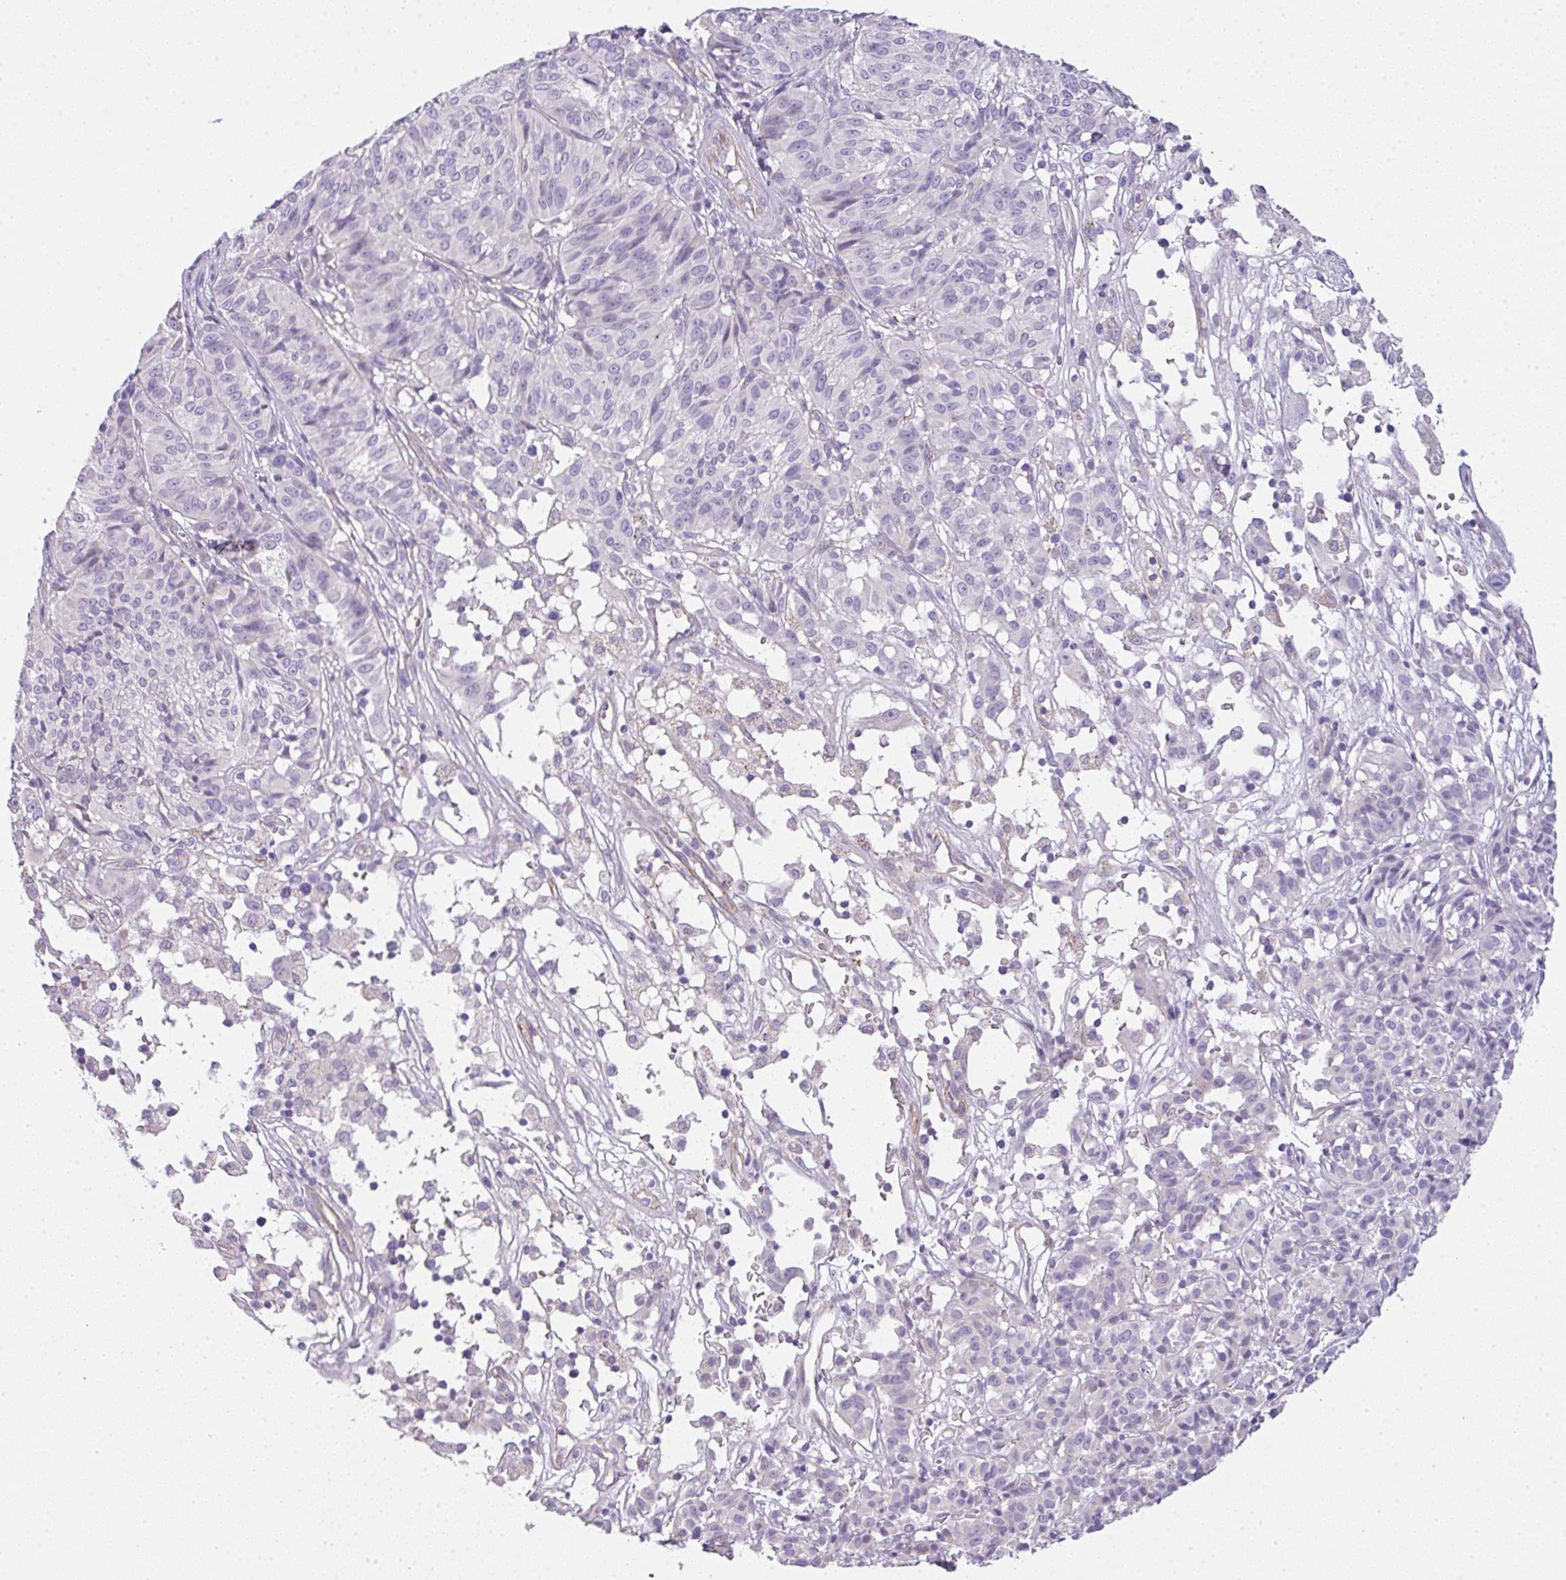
{"staining": {"intensity": "negative", "quantity": "none", "location": "none"}, "tissue": "melanoma", "cell_type": "Tumor cells", "image_type": "cancer", "snomed": [{"axis": "morphology", "description": "Malignant melanoma, NOS"}, {"axis": "topography", "description": "Skin"}], "caption": "Malignant melanoma was stained to show a protein in brown. There is no significant staining in tumor cells.", "gene": "LPAR4", "patient": {"sex": "female", "age": 72}}